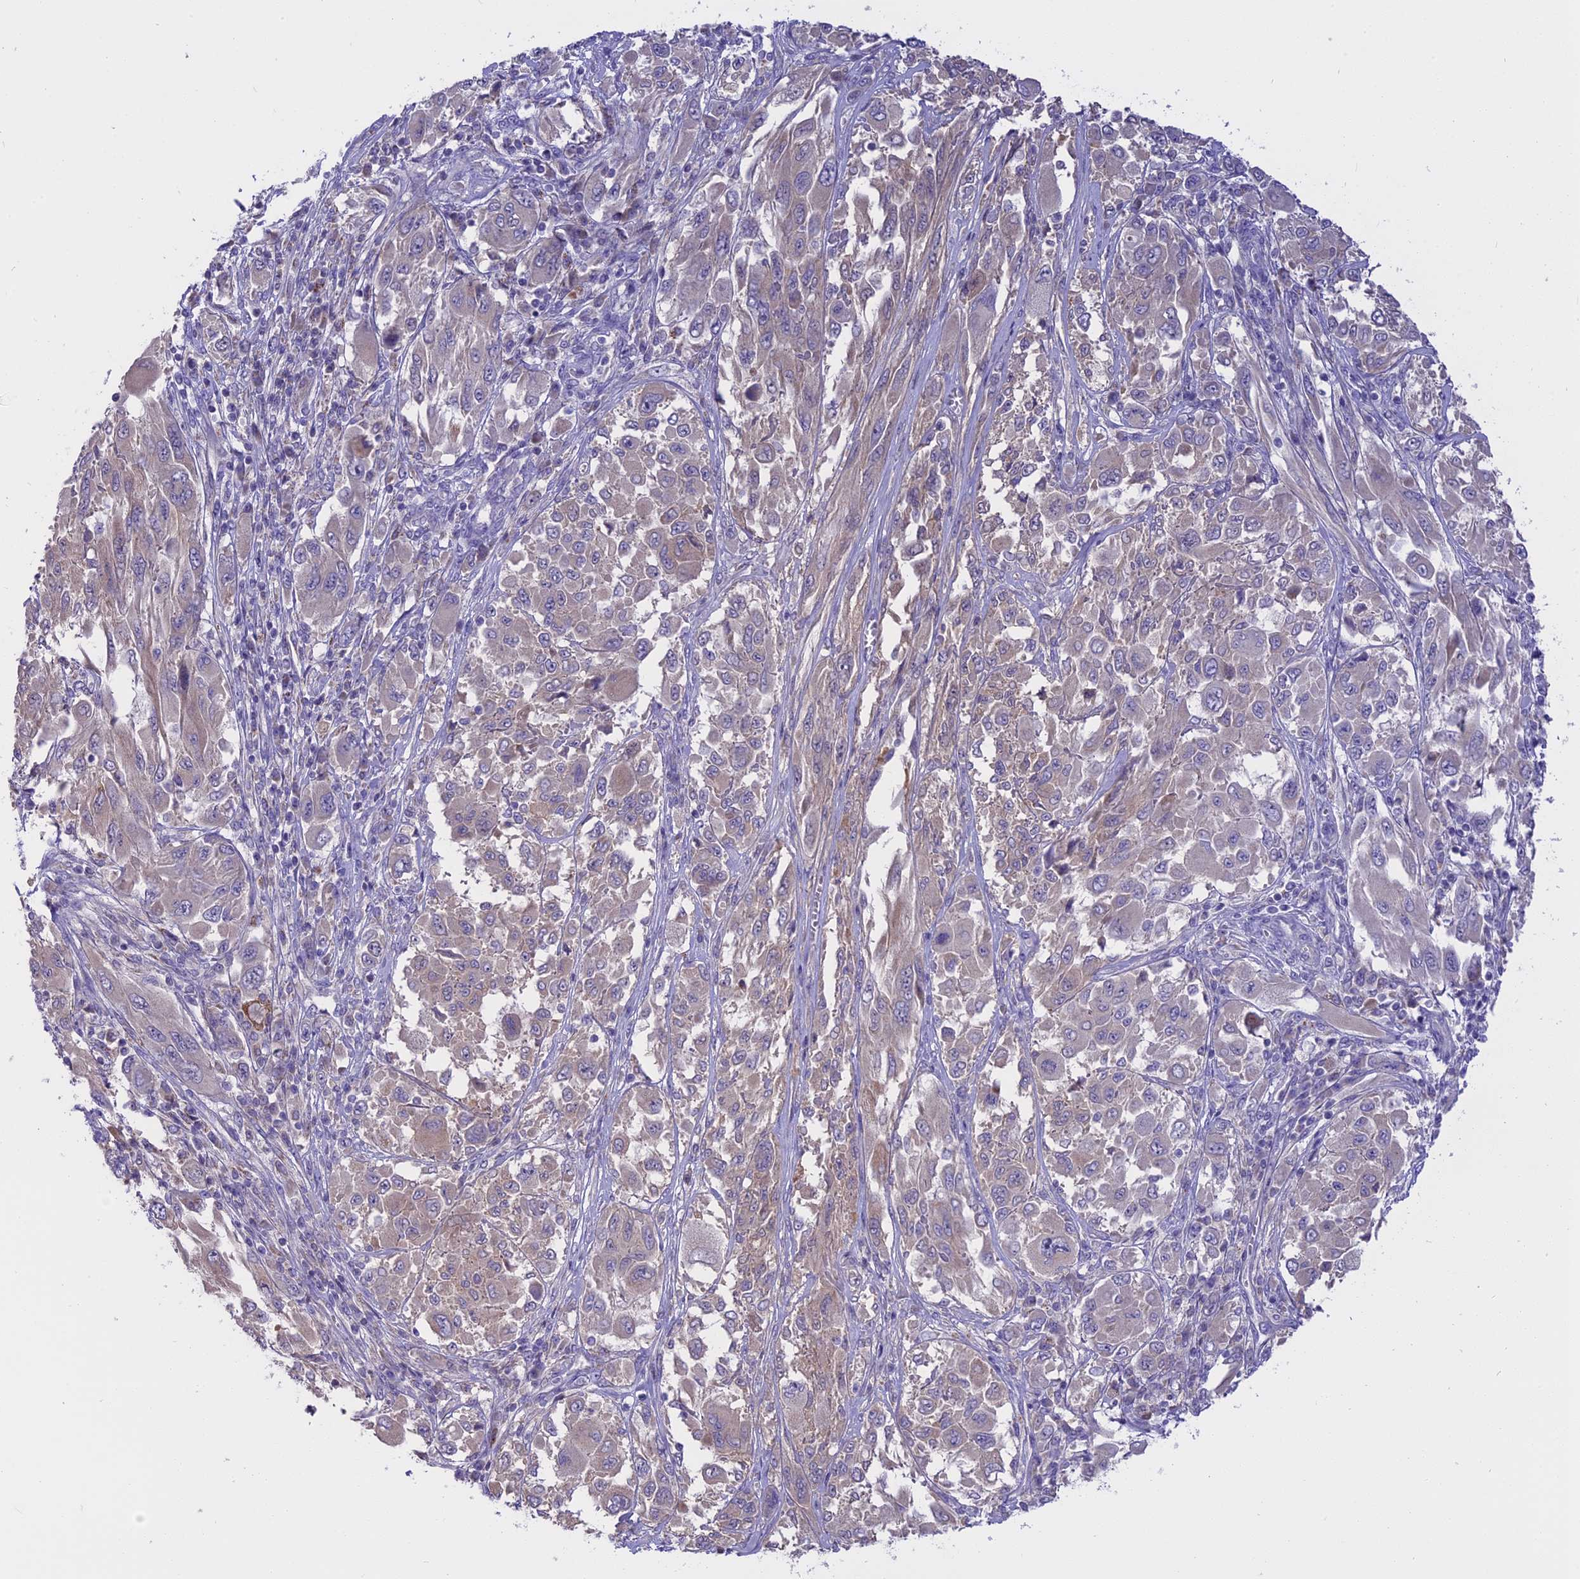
{"staining": {"intensity": "weak", "quantity": "<25%", "location": "cytoplasmic/membranous"}, "tissue": "melanoma", "cell_type": "Tumor cells", "image_type": "cancer", "snomed": [{"axis": "morphology", "description": "Malignant melanoma, NOS"}, {"axis": "topography", "description": "Skin"}], "caption": "The photomicrograph displays no staining of tumor cells in malignant melanoma. Nuclei are stained in blue.", "gene": "LYPD6", "patient": {"sex": "female", "age": 91}}